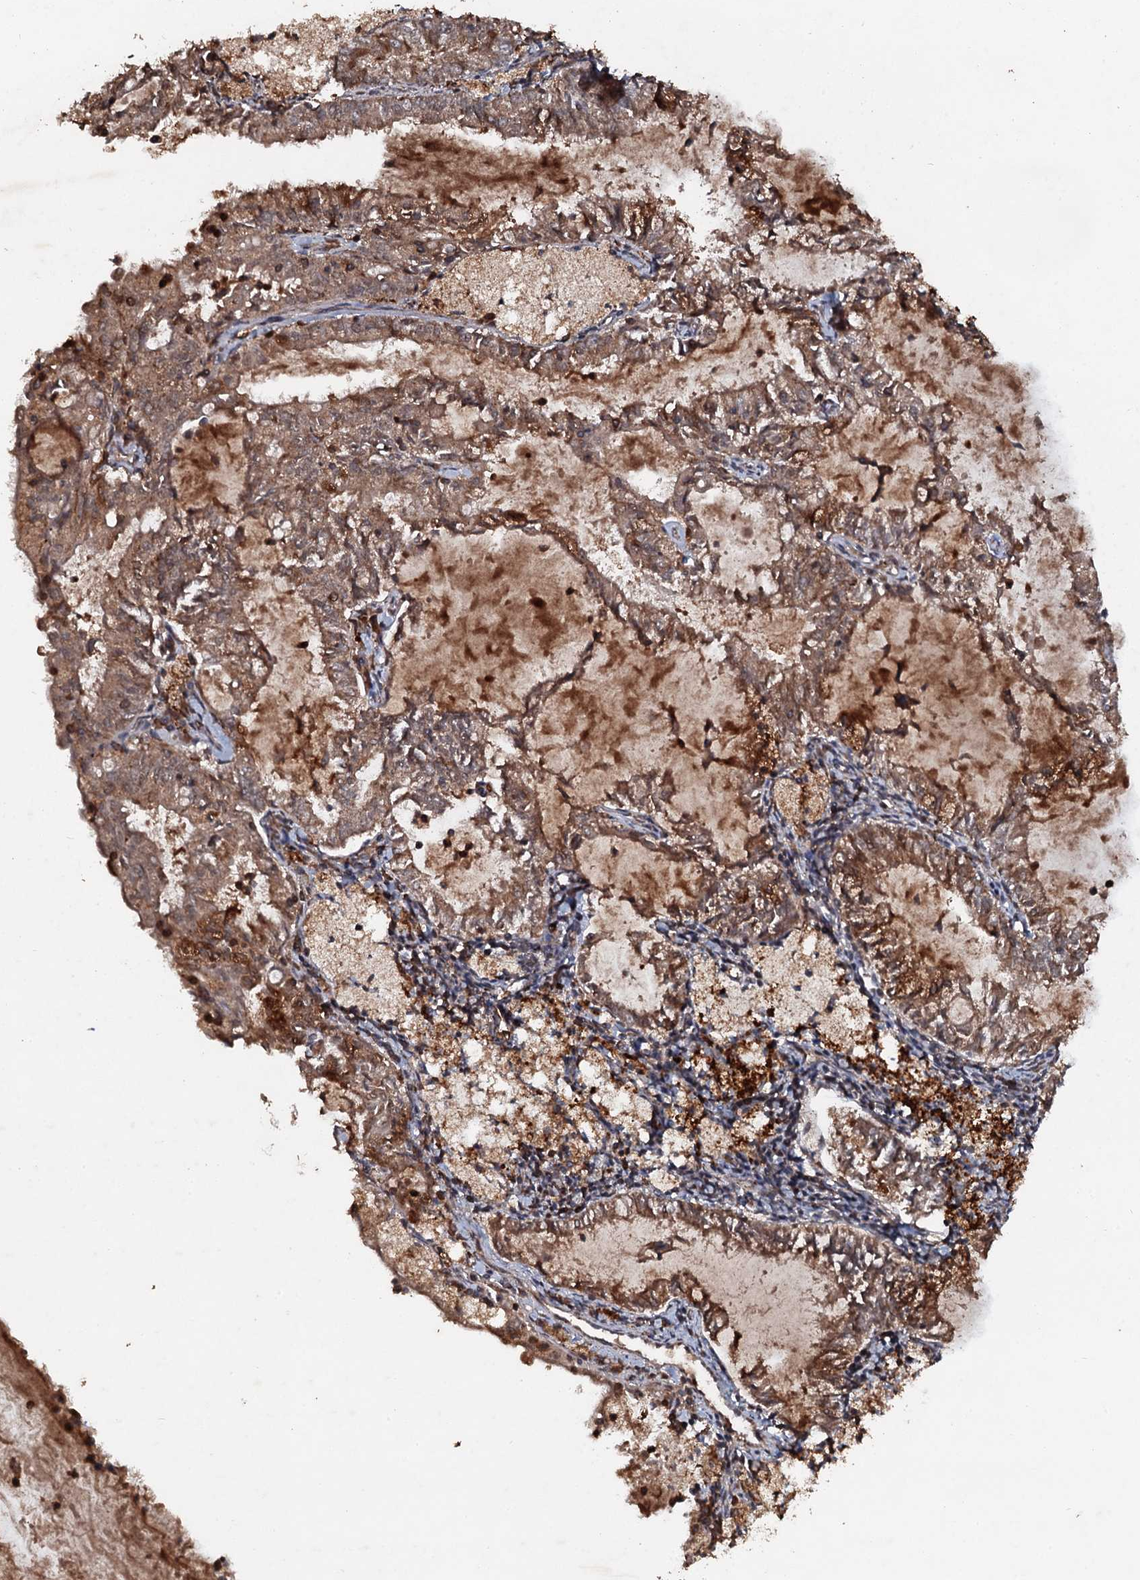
{"staining": {"intensity": "moderate", "quantity": ">75%", "location": "cytoplasmic/membranous"}, "tissue": "endometrial cancer", "cell_type": "Tumor cells", "image_type": "cancer", "snomed": [{"axis": "morphology", "description": "Adenocarcinoma, NOS"}, {"axis": "topography", "description": "Endometrium"}], "caption": "Endometrial cancer (adenocarcinoma) stained for a protein (brown) exhibits moderate cytoplasmic/membranous positive positivity in approximately >75% of tumor cells.", "gene": "ADGRG3", "patient": {"sex": "female", "age": 57}}